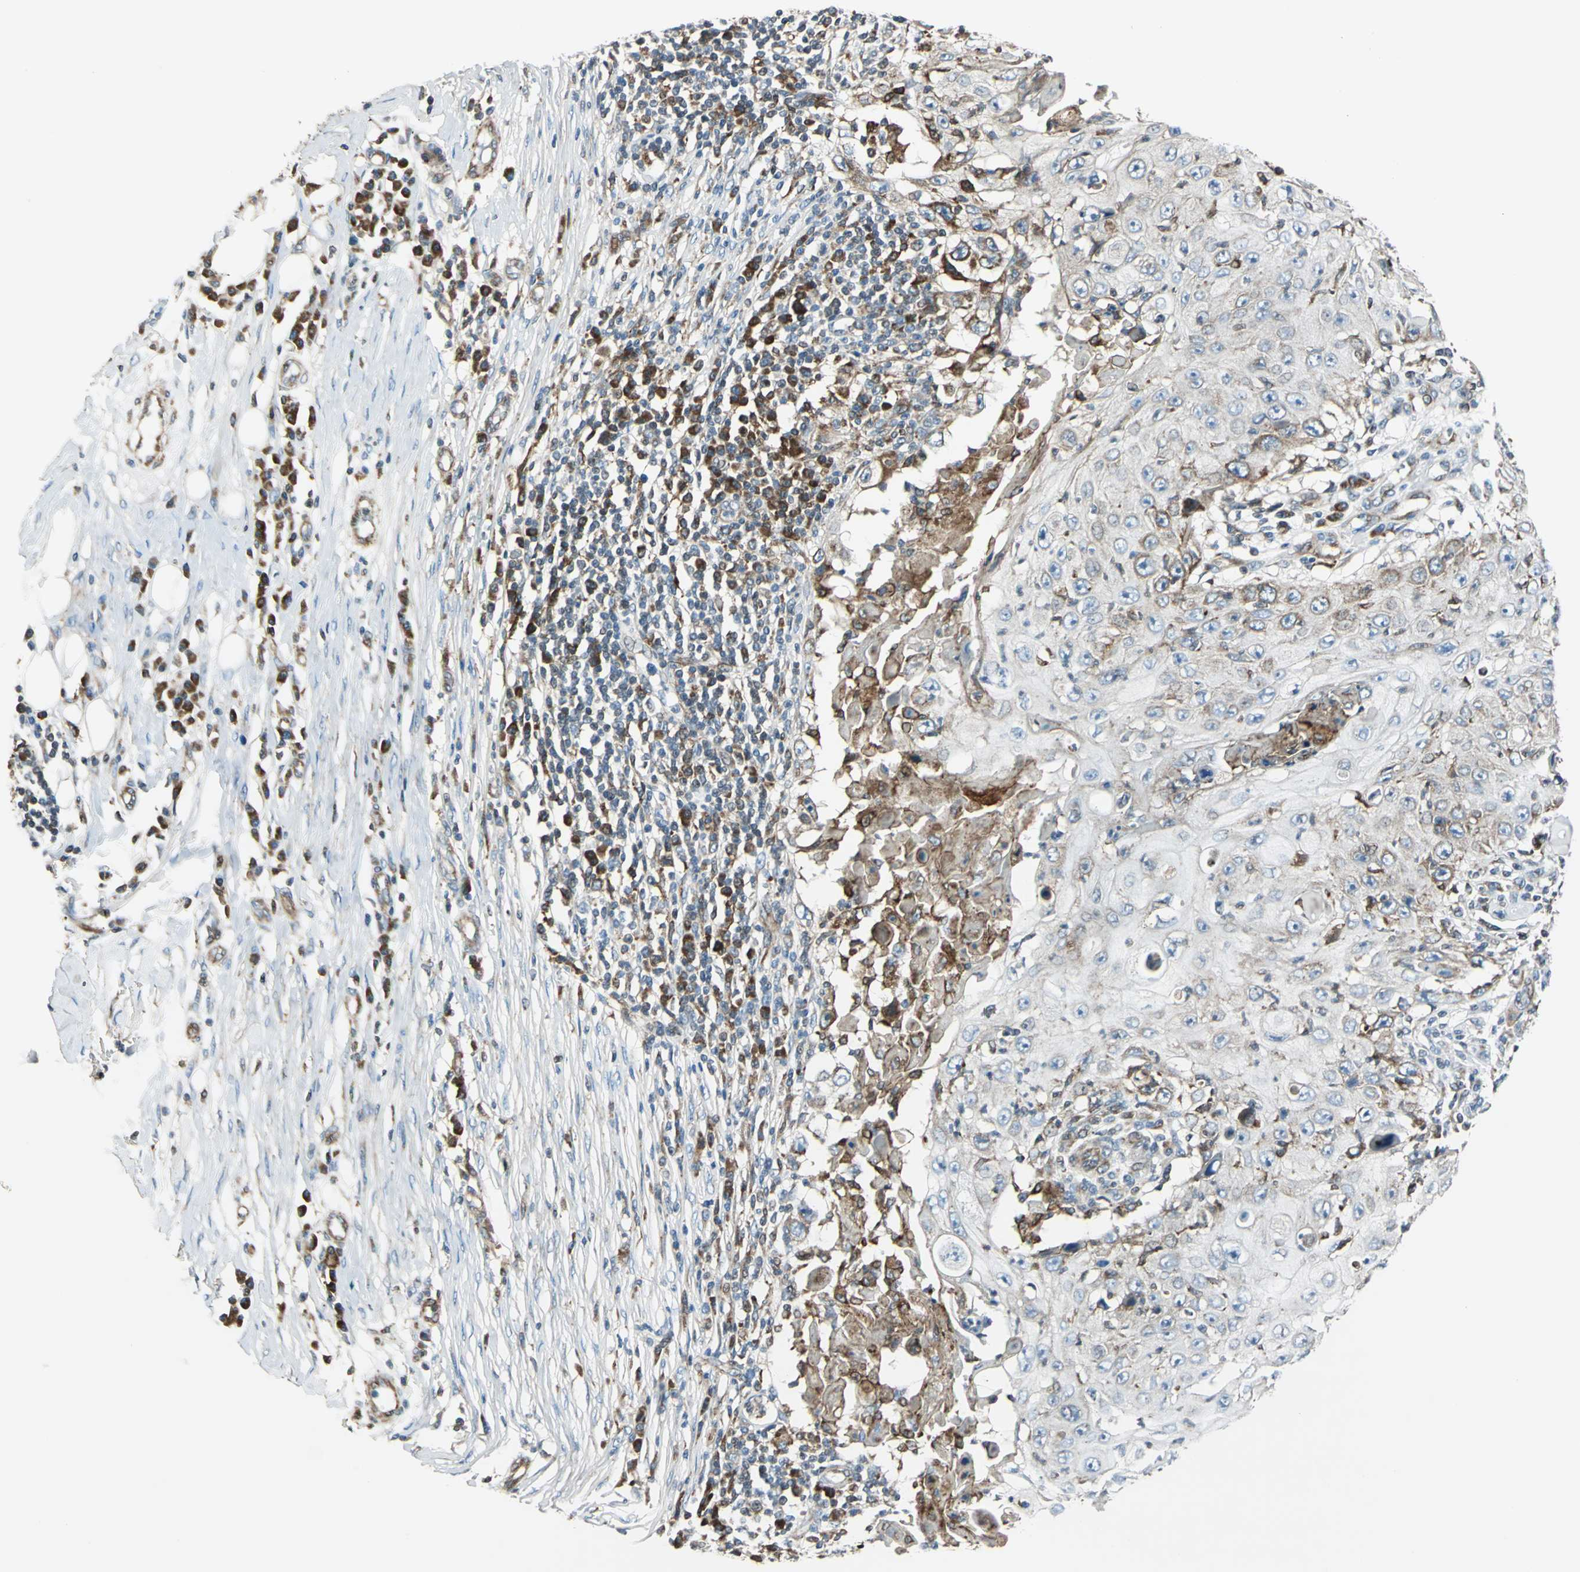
{"staining": {"intensity": "moderate", "quantity": "25%-75%", "location": "cytoplasmic/membranous"}, "tissue": "skin cancer", "cell_type": "Tumor cells", "image_type": "cancer", "snomed": [{"axis": "morphology", "description": "Squamous cell carcinoma, NOS"}, {"axis": "topography", "description": "Skin"}], "caption": "IHC image of human squamous cell carcinoma (skin) stained for a protein (brown), which exhibits medium levels of moderate cytoplasmic/membranous expression in approximately 25%-75% of tumor cells.", "gene": "HTATIP2", "patient": {"sex": "male", "age": 86}}